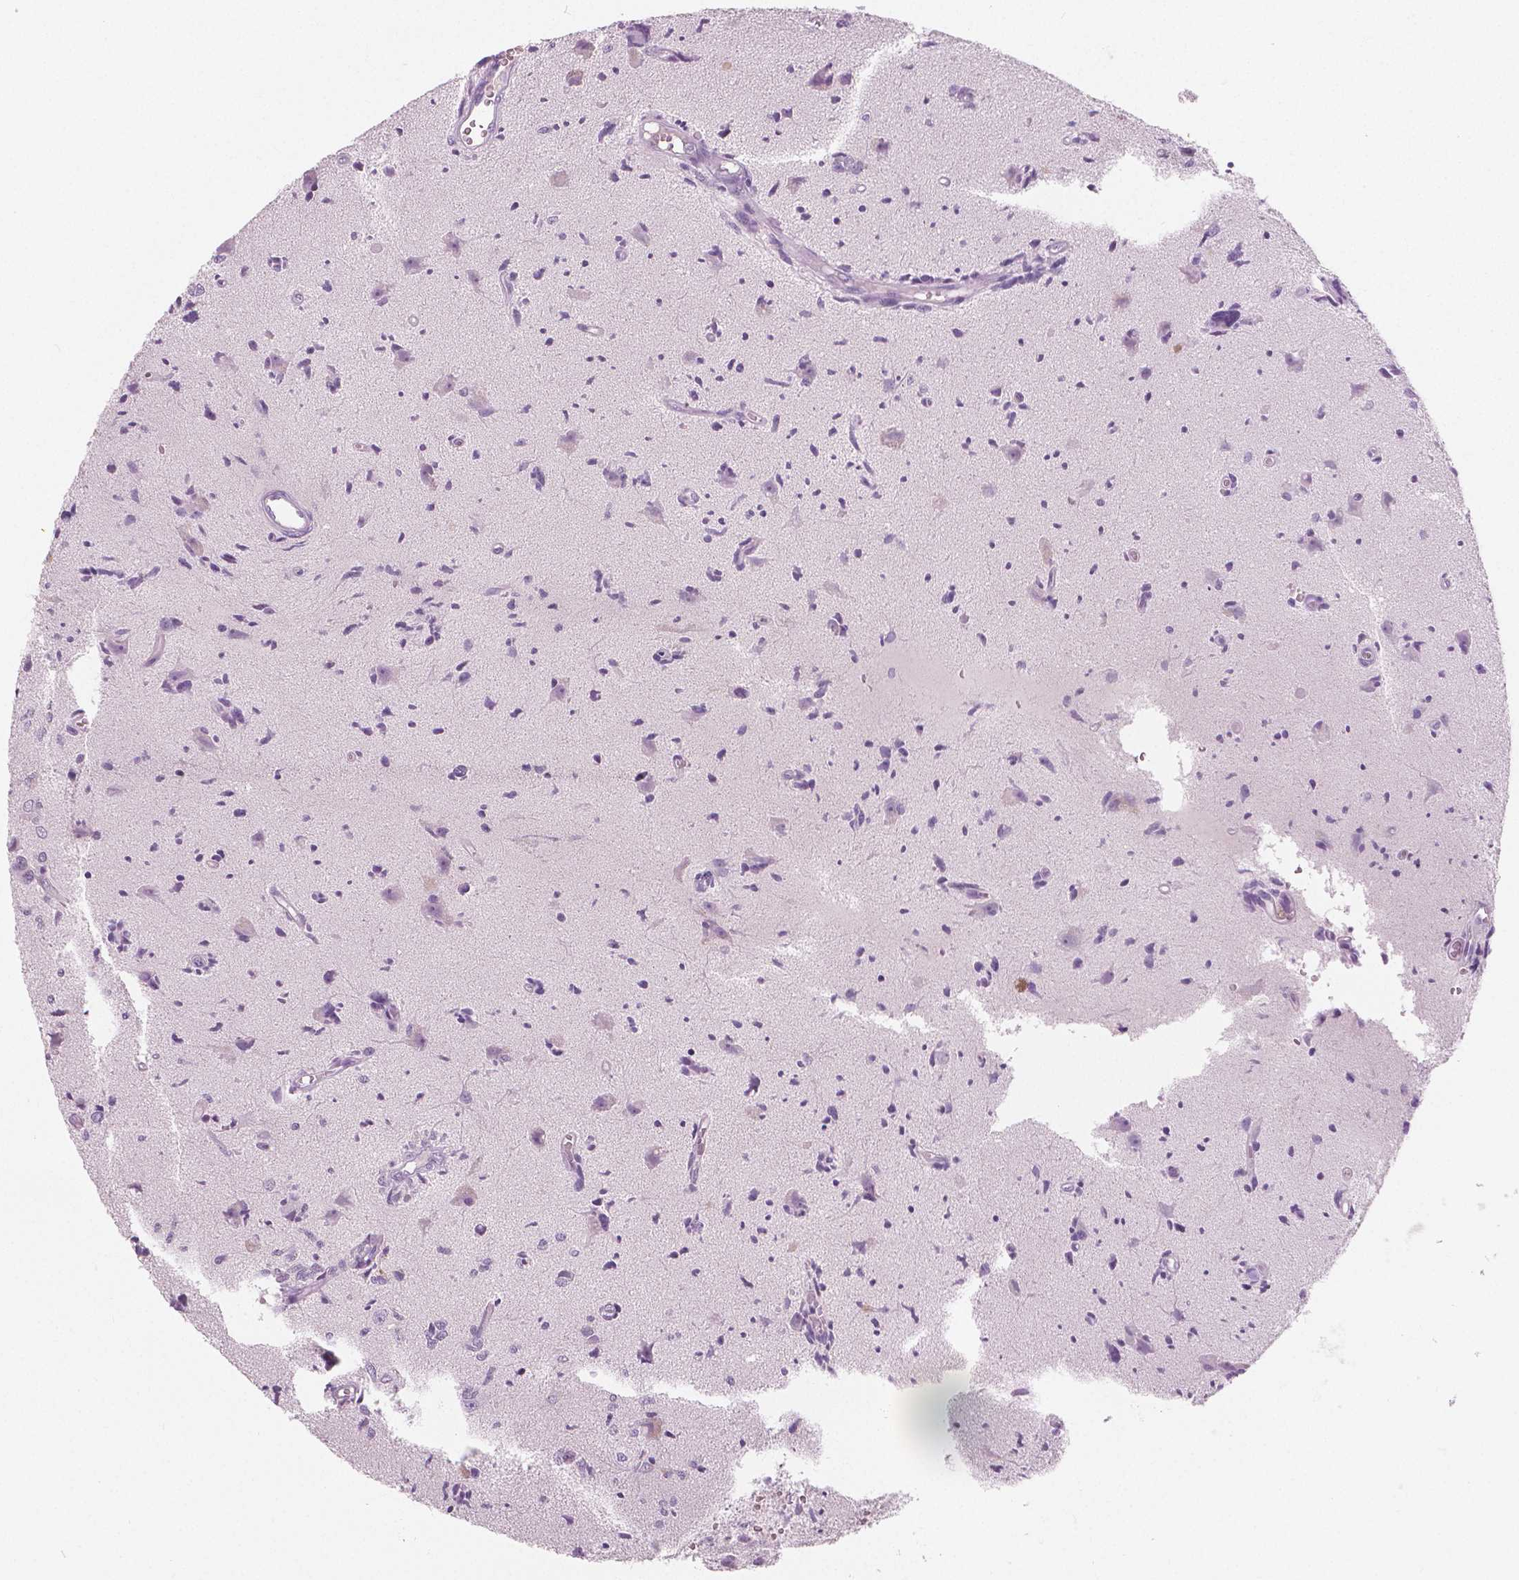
{"staining": {"intensity": "negative", "quantity": "none", "location": "none"}, "tissue": "glioma", "cell_type": "Tumor cells", "image_type": "cancer", "snomed": [{"axis": "morphology", "description": "Glioma, malignant, High grade"}, {"axis": "topography", "description": "Brain"}], "caption": "Tumor cells are negative for protein expression in human malignant glioma (high-grade). (DAB immunohistochemistry, high magnification).", "gene": "GALM", "patient": {"sex": "male", "age": 67}}